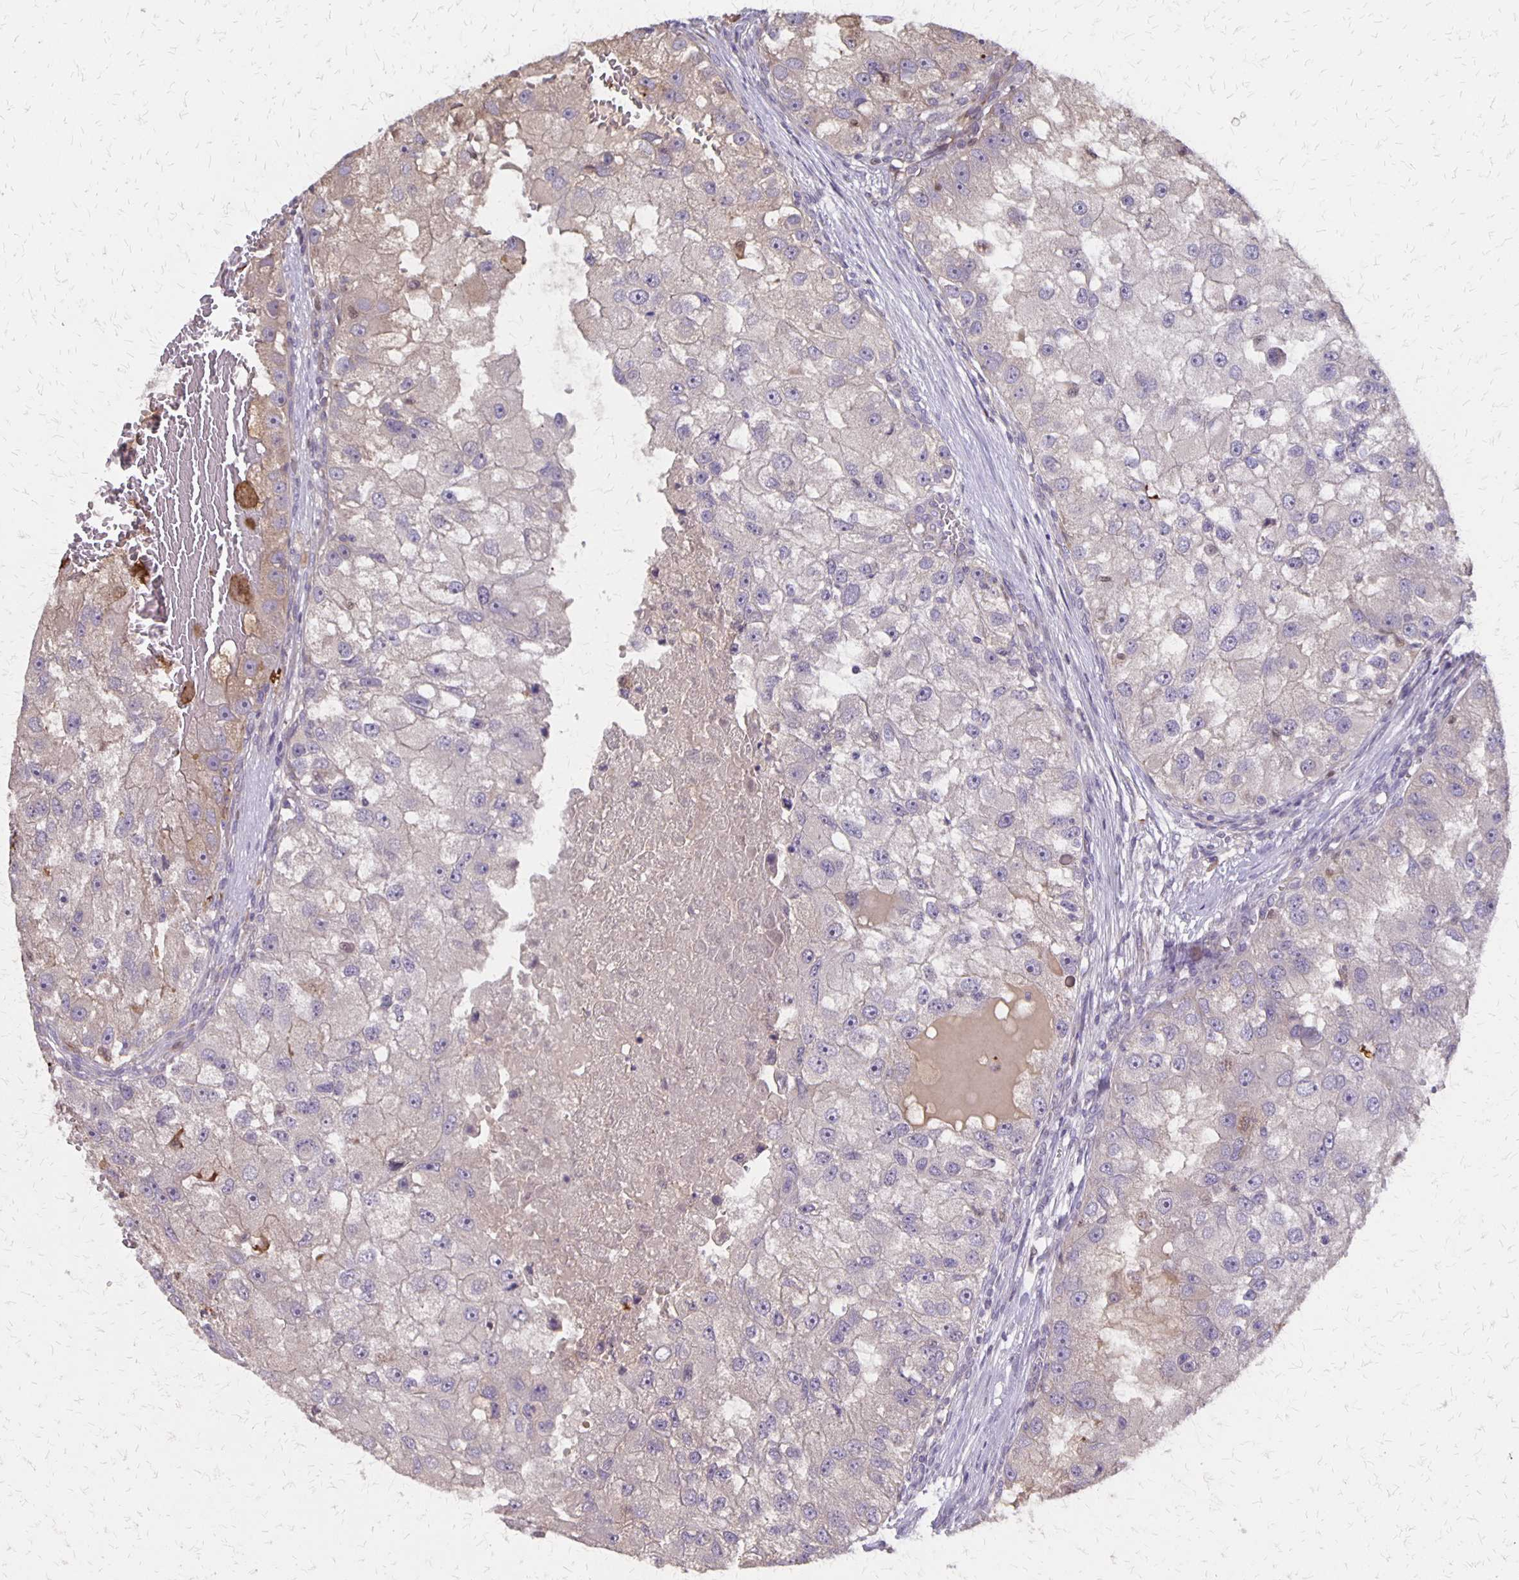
{"staining": {"intensity": "weak", "quantity": "<25%", "location": "cytoplasmic/membranous"}, "tissue": "renal cancer", "cell_type": "Tumor cells", "image_type": "cancer", "snomed": [{"axis": "morphology", "description": "Adenocarcinoma, NOS"}, {"axis": "topography", "description": "Kidney"}], "caption": "Tumor cells show no significant protein expression in renal cancer.", "gene": "NOG", "patient": {"sex": "male", "age": 63}}